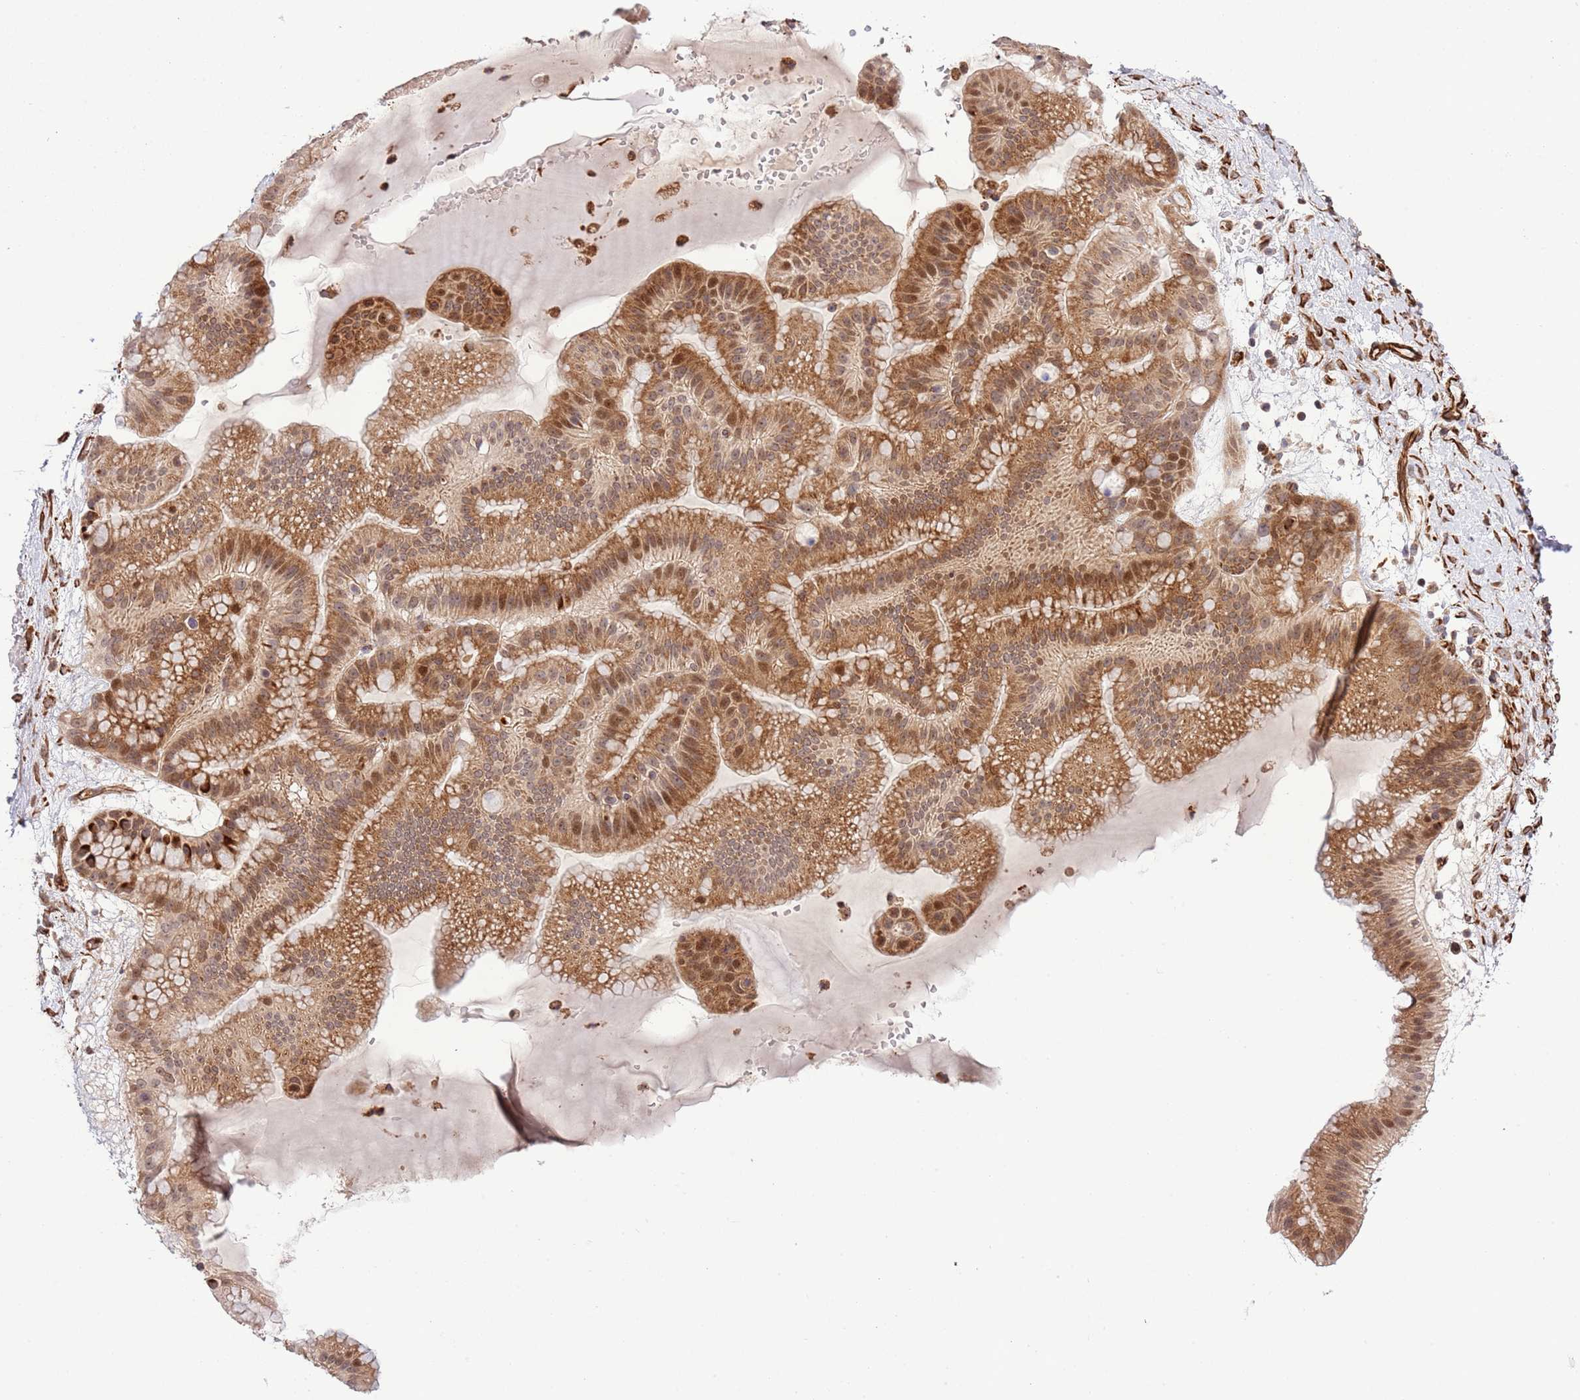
{"staining": {"intensity": "moderate", "quantity": ">75%", "location": "cytoplasmic/membranous,nuclear"}, "tissue": "ovarian cancer", "cell_type": "Tumor cells", "image_type": "cancer", "snomed": [{"axis": "morphology", "description": "Cystadenocarcinoma, mucinous, NOS"}, {"axis": "topography", "description": "Ovary"}], "caption": "About >75% of tumor cells in mucinous cystadenocarcinoma (ovarian) demonstrate moderate cytoplasmic/membranous and nuclear protein expression as visualized by brown immunohistochemical staining.", "gene": "NEK3", "patient": {"sex": "female", "age": 61}}